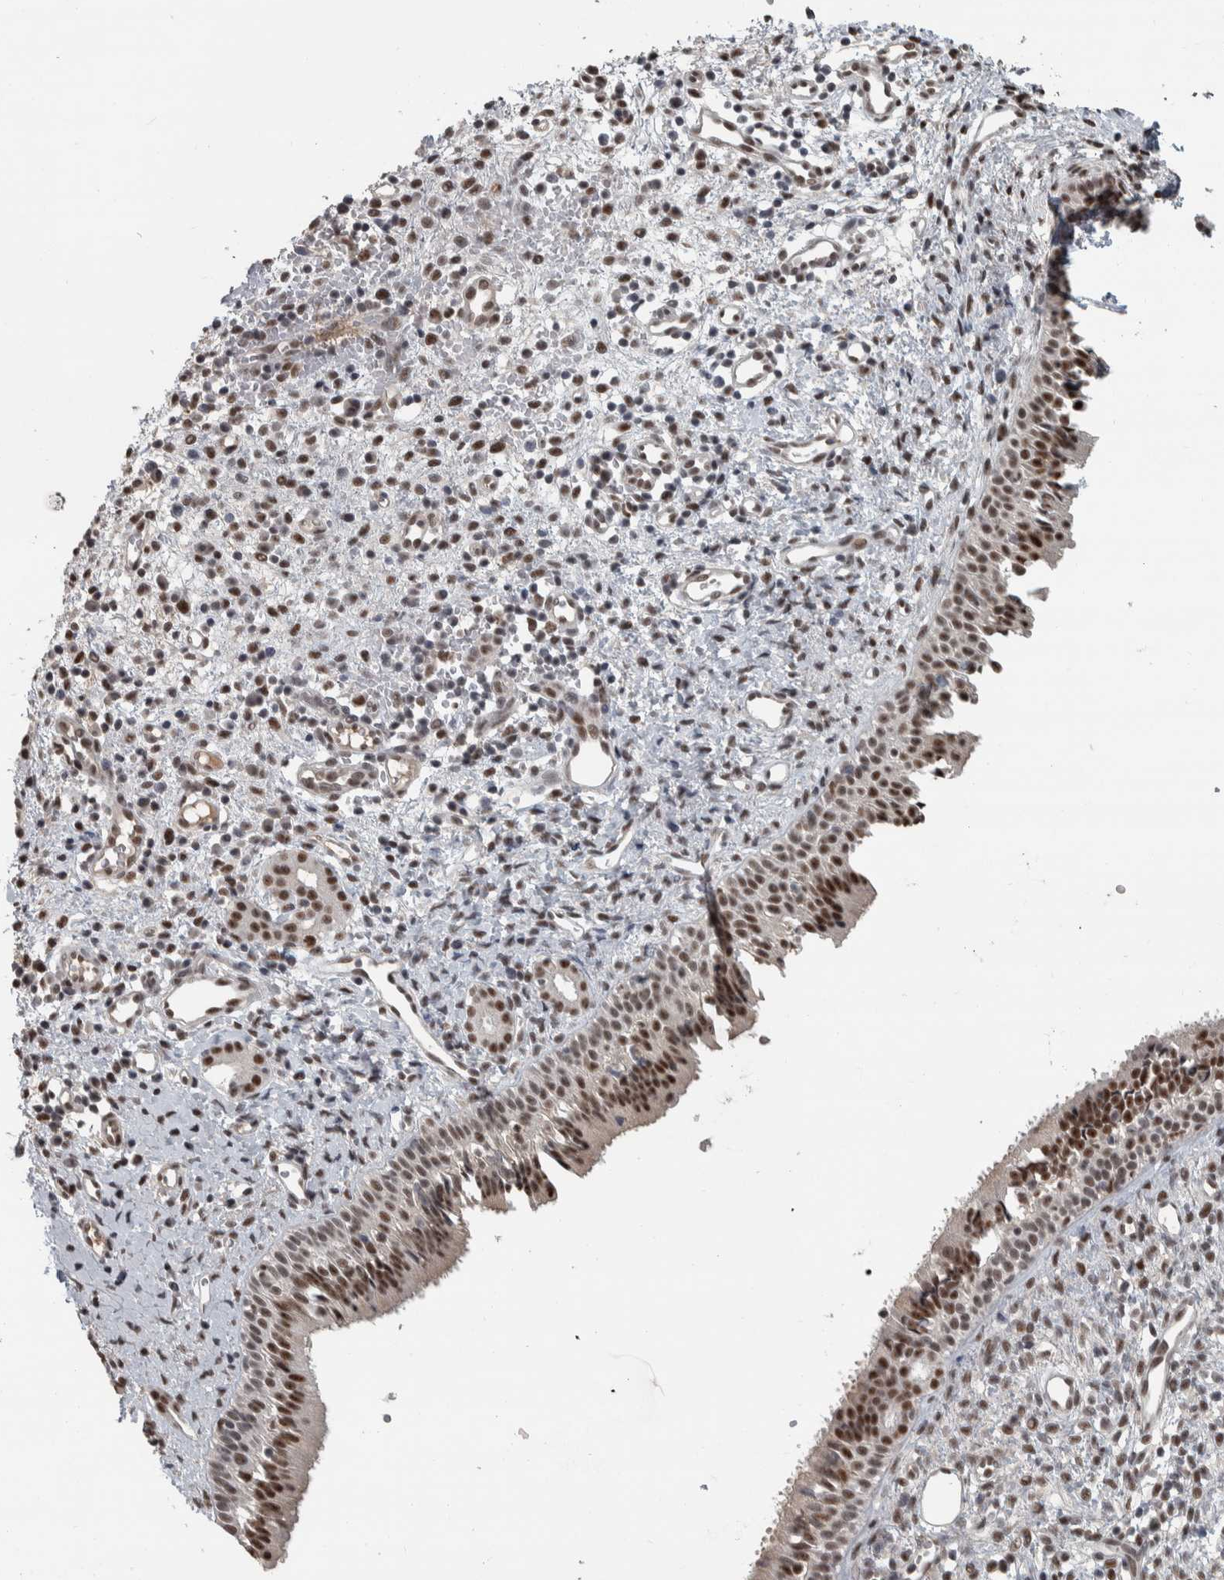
{"staining": {"intensity": "strong", "quantity": ">75%", "location": "nuclear"}, "tissue": "nasopharynx", "cell_type": "Respiratory epithelial cells", "image_type": "normal", "snomed": [{"axis": "morphology", "description": "Normal tissue, NOS"}, {"axis": "topography", "description": "Nasopharynx"}], "caption": "Immunohistochemistry (IHC) histopathology image of unremarkable nasopharynx: human nasopharynx stained using immunohistochemistry (IHC) exhibits high levels of strong protein expression localized specifically in the nuclear of respiratory epithelial cells, appearing as a nuclear brown color.", "gene": "DDX42", "patient": {"sex": "male", "age": 22}}